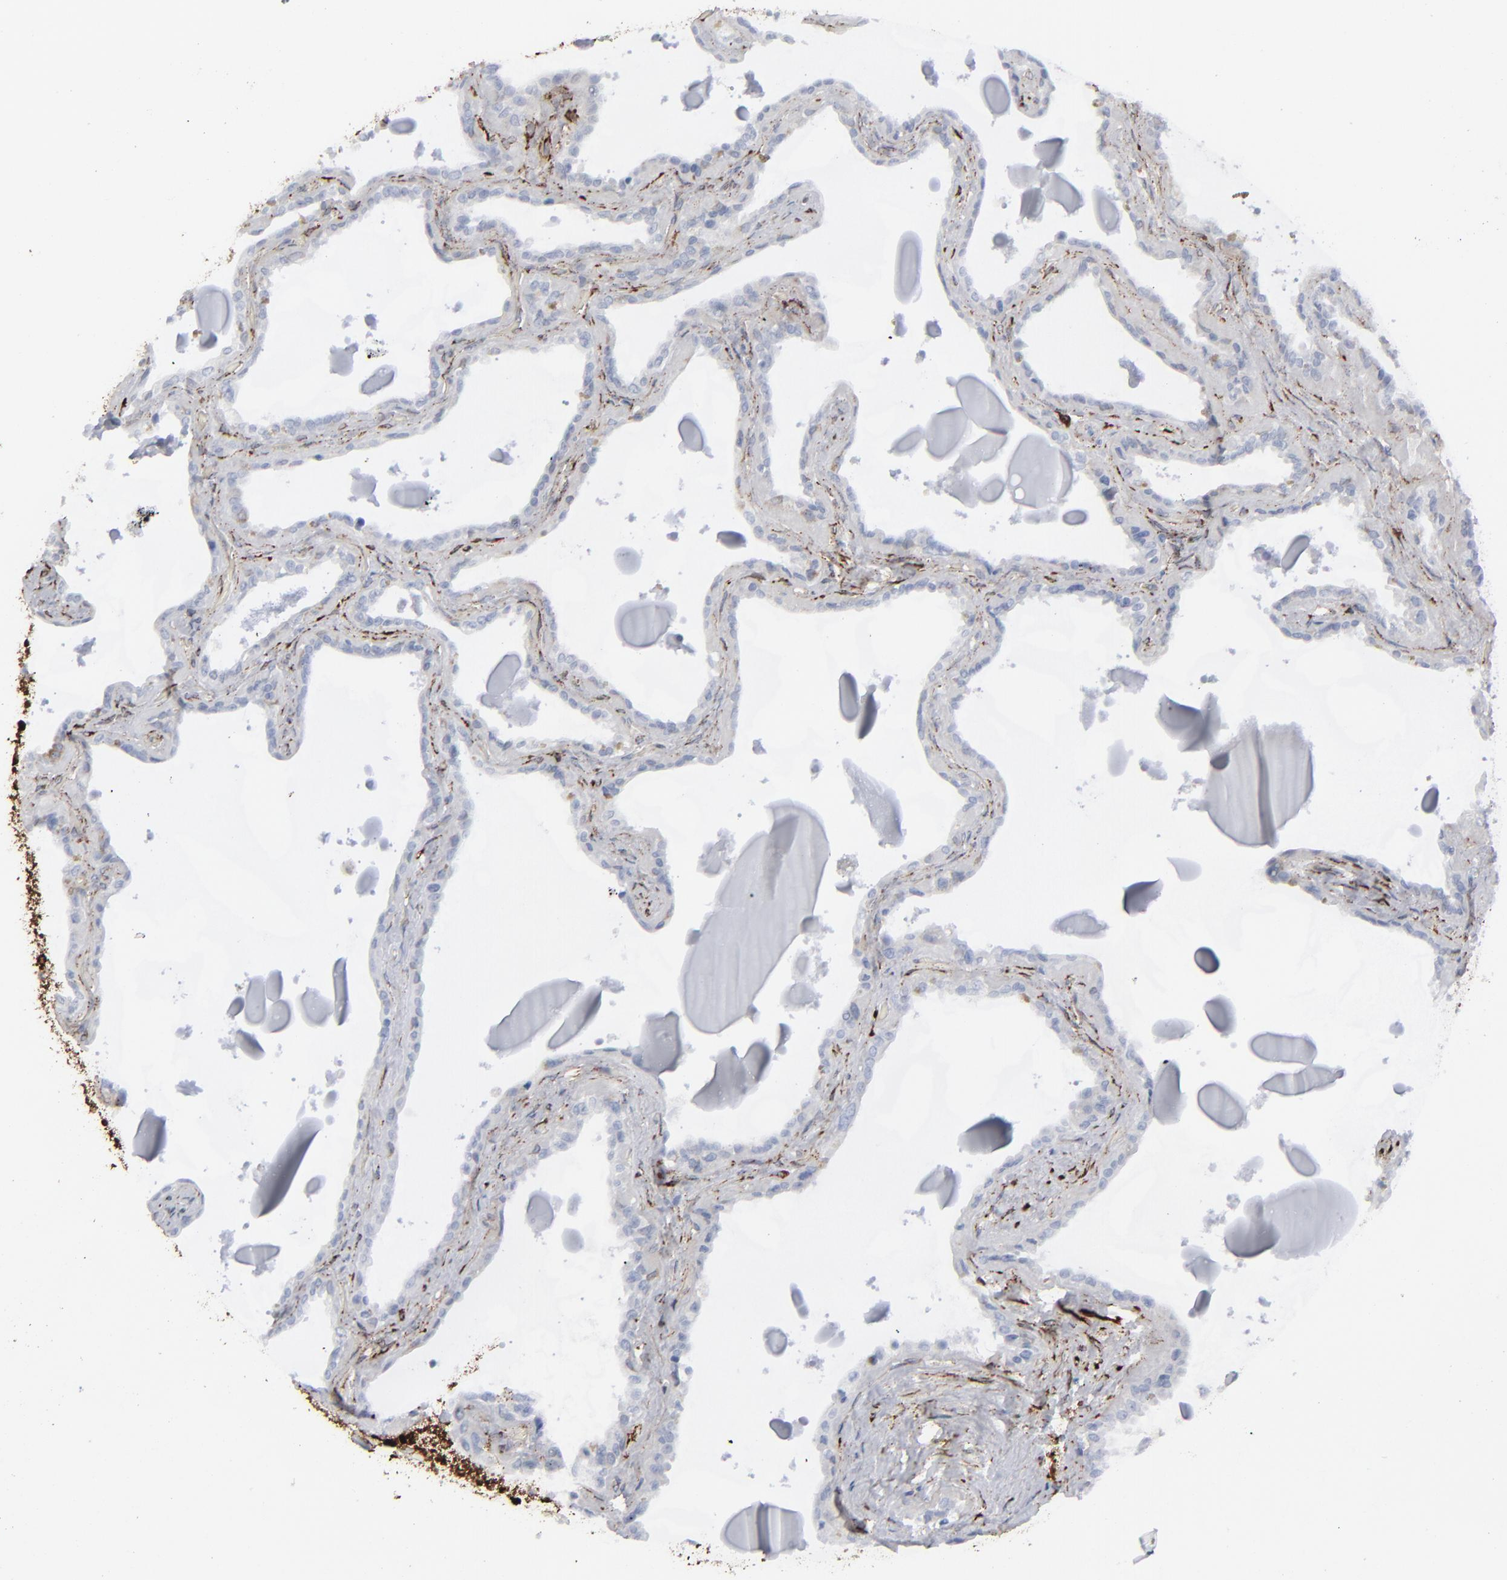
{"staining": {"intensity": "negative", "quantity": "none", "location": "none"}, "tissue": "seminal vesicle", "cell_type": "Glandular cells", "image_type": "normal", "snomed": [{"axis": "morphology", "description": "Normal tissue, NOS"}, {"axis": "morphology", "description": "Inflammation, NOS"}, {"axis": "topography", "description": "Urinary bladder"}, {"axis": "topography", "description": "Prostate"}, {"axis": "topography", "description": "Seminal veicle"}], "caption": "IHC micrograph of benign seminal vesicle stained for a protein (brown), which demonstrates no staining in glandular cells.", "gene": "SPARC", "patient": {"sex": "male", "age": 82}}